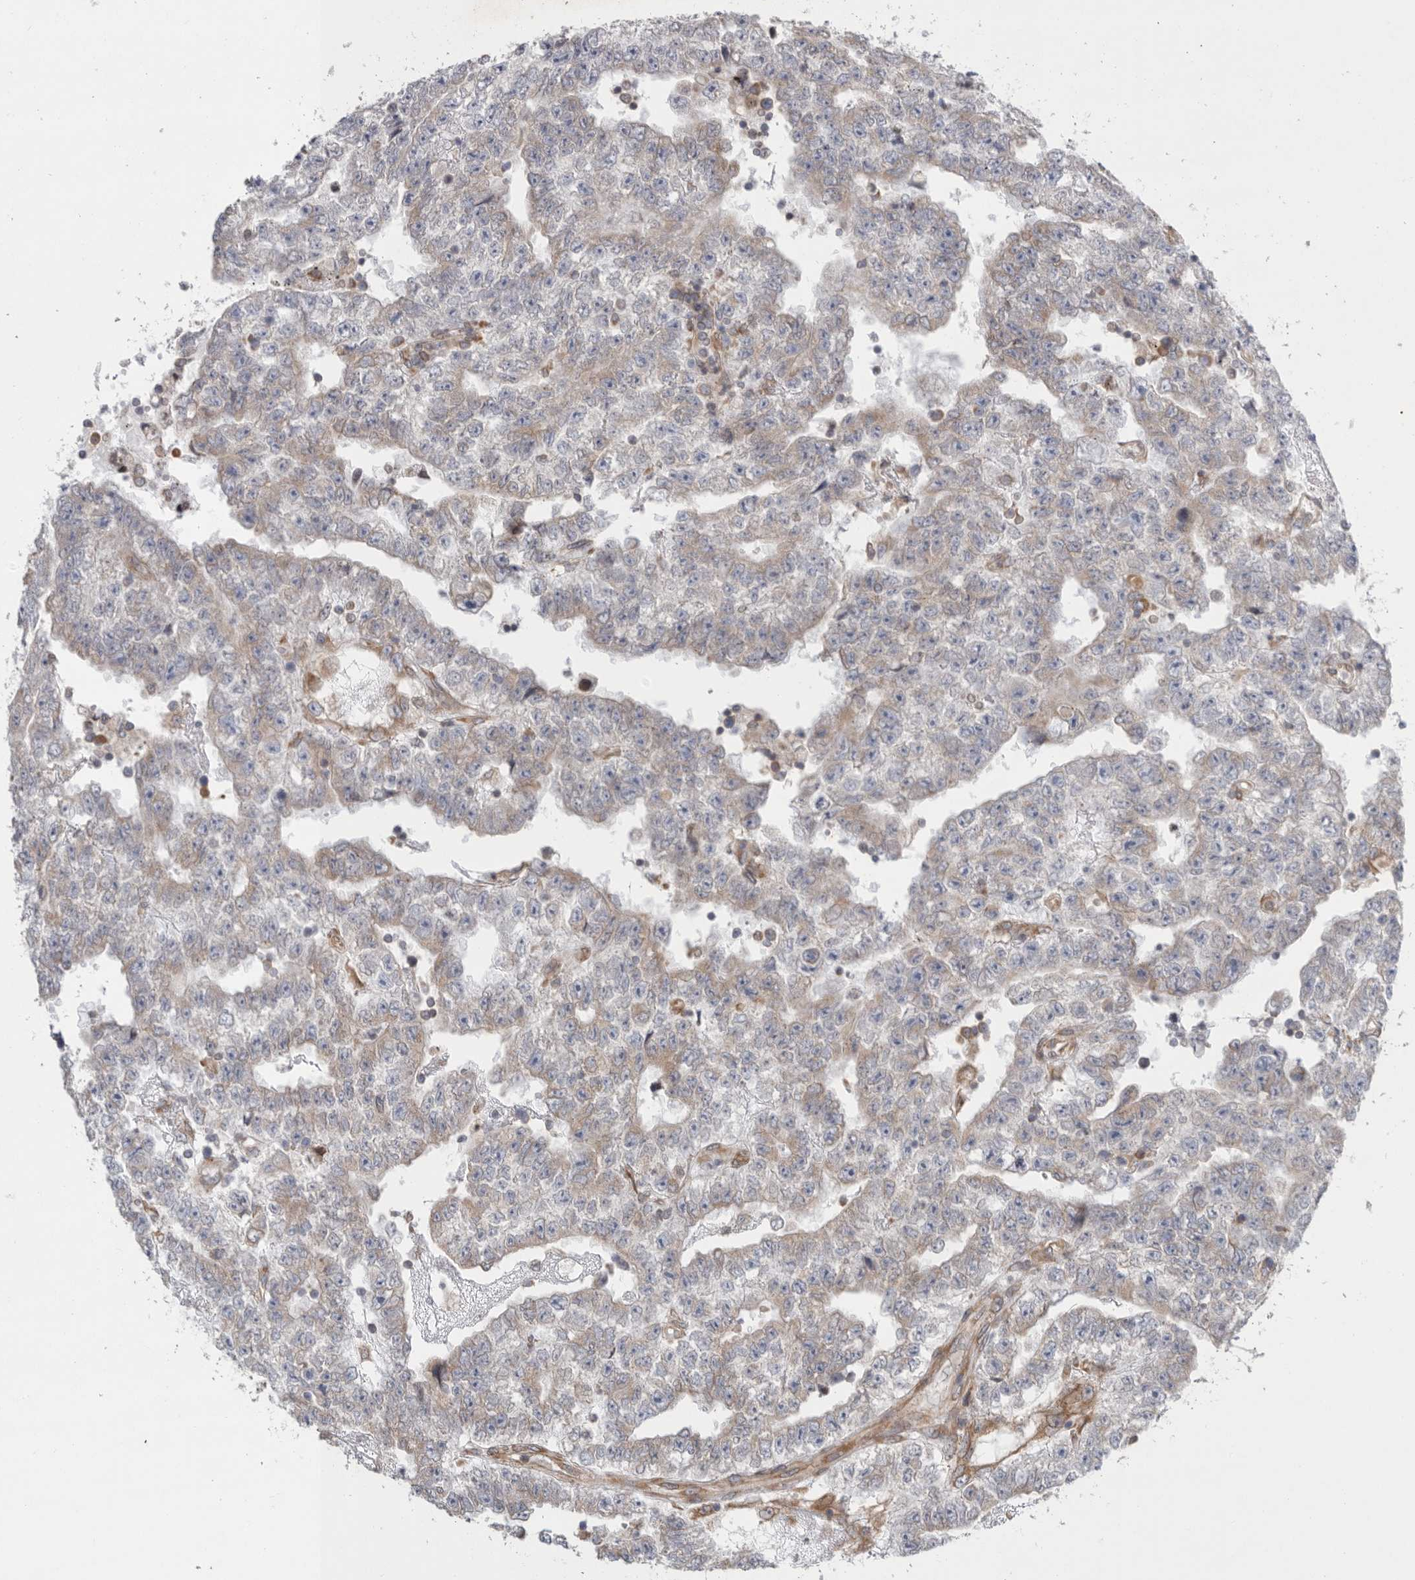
{"staining": {"intensity": "weak", "quantity": "25%-75%", "location": "cytoplasmic/membranous"}, "tissue": "testis cancer", "cell_type": "Tumor cells", "image_type": "cancer", "snomed": [{"axis": "morphology", "description": "Carcinoma, Embryonal, NOS"}, {"axis": "topography", "description": "Testis"}], "caption": "Human testis cancer (embryonal carcinoma) stained with a brown dye exhibits weak cytoplasmic/membranous positive positivity in approximately 25%-75% of tumor cells.", "gene": "GANAB", "patient": {"sex": "male", "age": 25}}